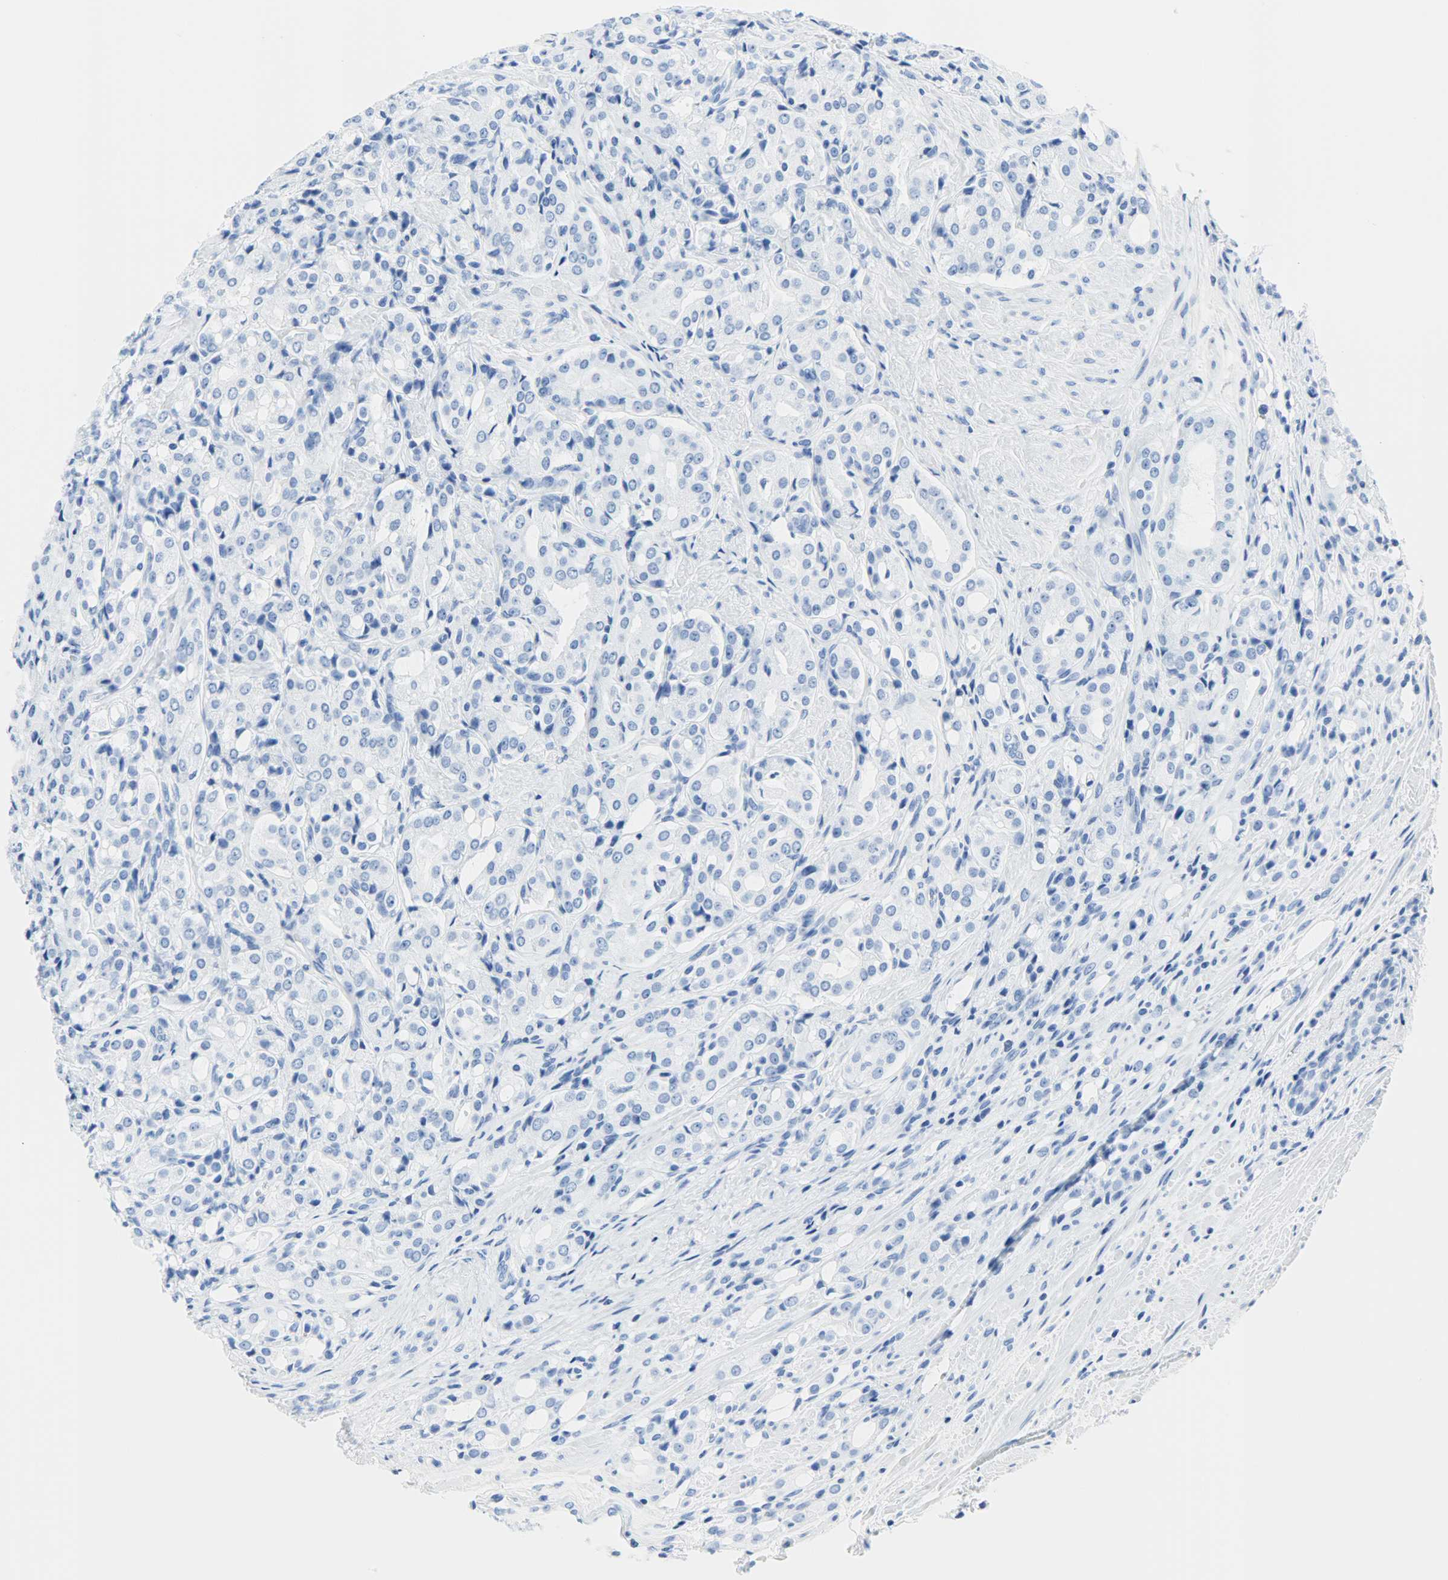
{"staining": {"intensity": "negative", "quantity": "none", "location": "none"}, "tissue": "prostate cancer", "cell_type": "Tumor cells", "image_type": "cancer", "snomed": [{"axis": "morphology", "description": "Adenocarcinoma, High grade"}, {"axis": "topography", "description": "Prostate"}], "caption": "Photomicrograph shows no significant protein staining in tumor cells of prostate high-grade adenocarcinoma.", "gene": "CEBPE", "patient": {"sex": "male", "age": 72}}